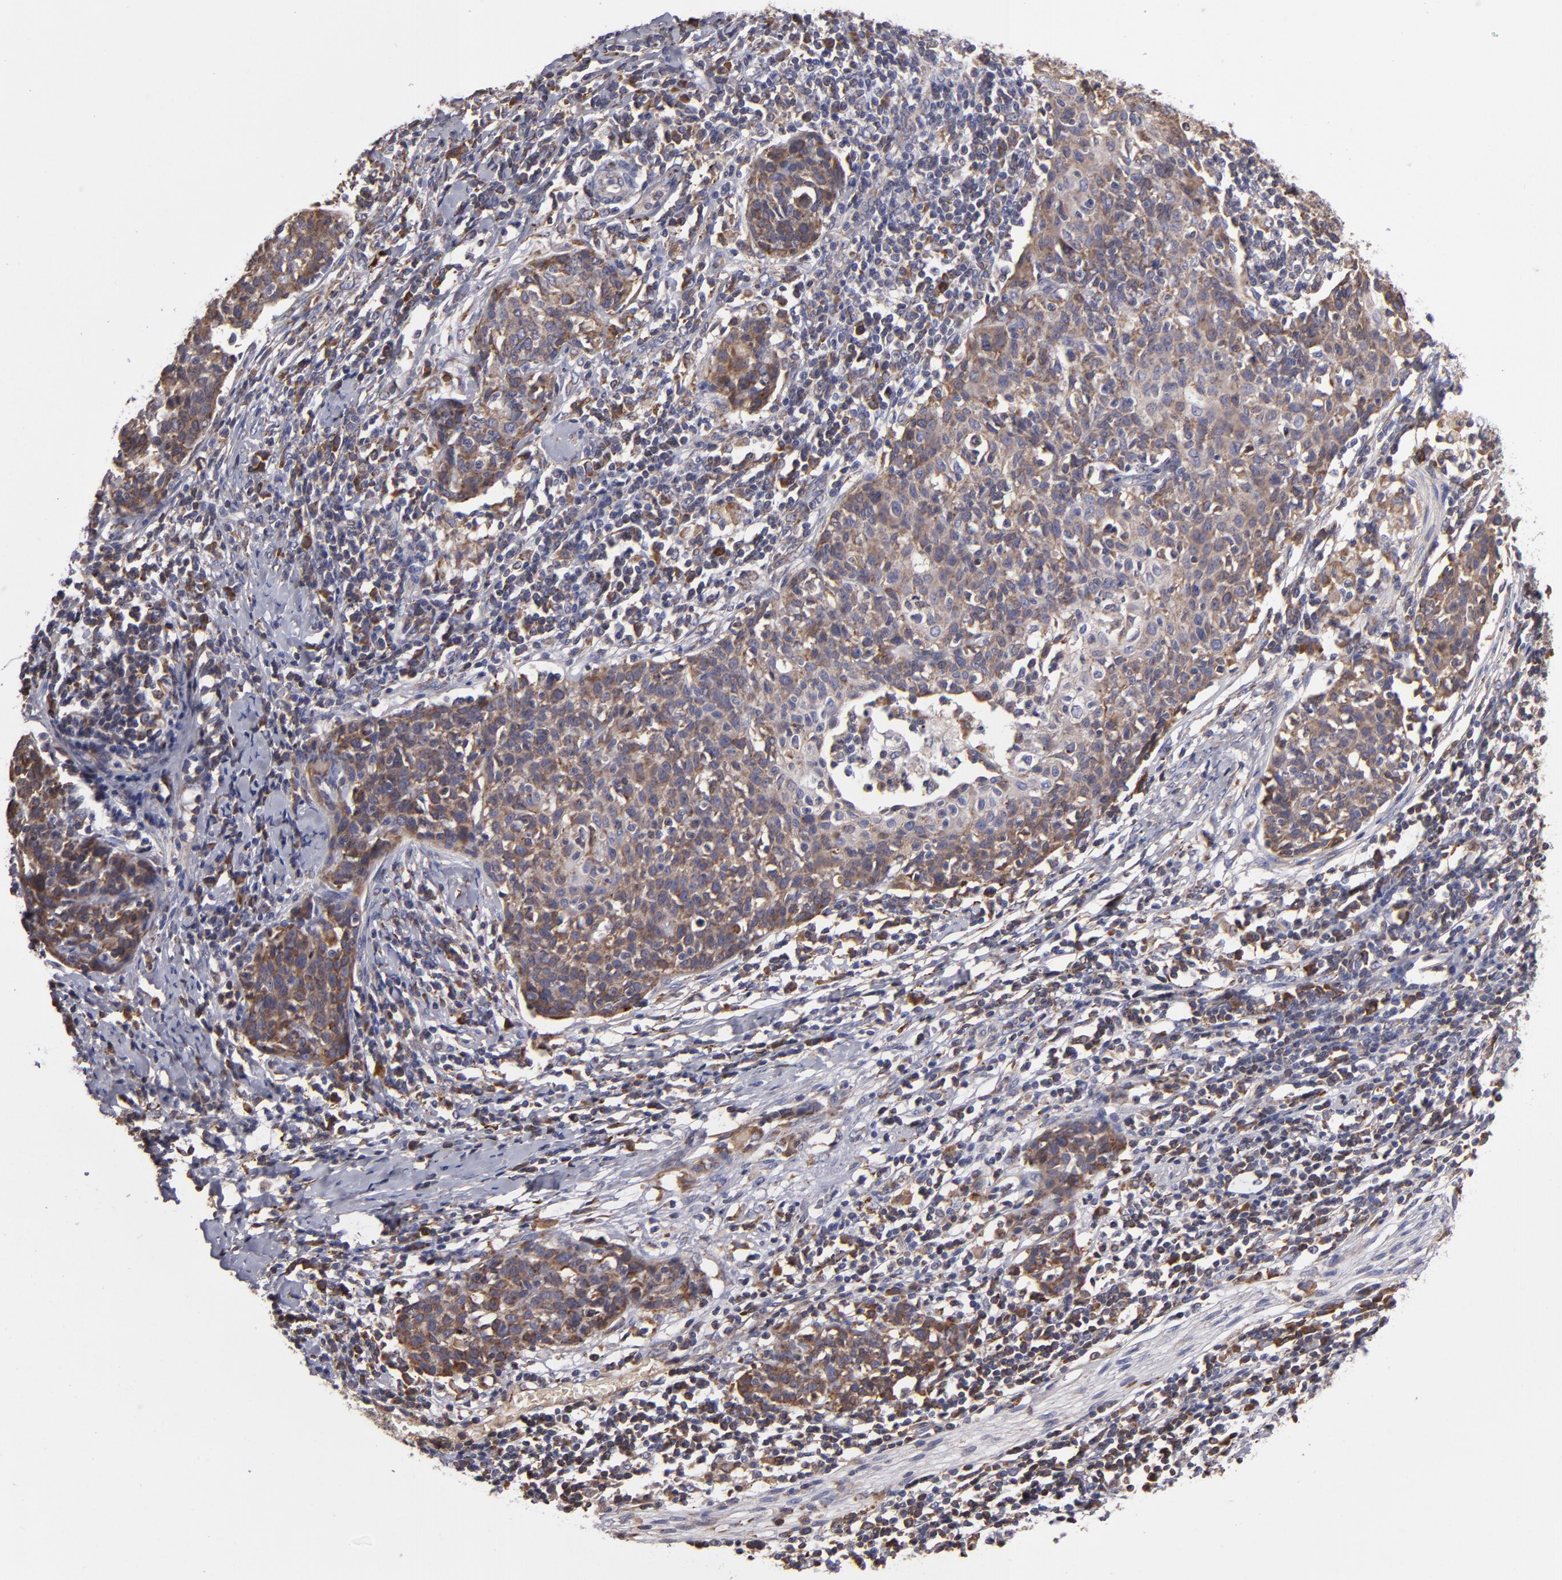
{"staining": {"intensity": "moderate", "quantity": ">75%", "location": "cytoplasmic/membranous"}, "tissue": "cervical cancer", "cell_type": "Tumor cells", "image_type": "cancer", "snomed": [{"axis": "morphology", "description": "Squamous cell carcinoma, NOS"}, {"axis": "topography", "description": "Cervix"}], "caption": "Human cervical squamous cell carcinoma stained for a protein (brown) exhibits moderate cytoplasmic/membranous positive expression in about >75% of tumor cells.", "gene": "CFB", "patient": {"sex": "female", "age": 38}}